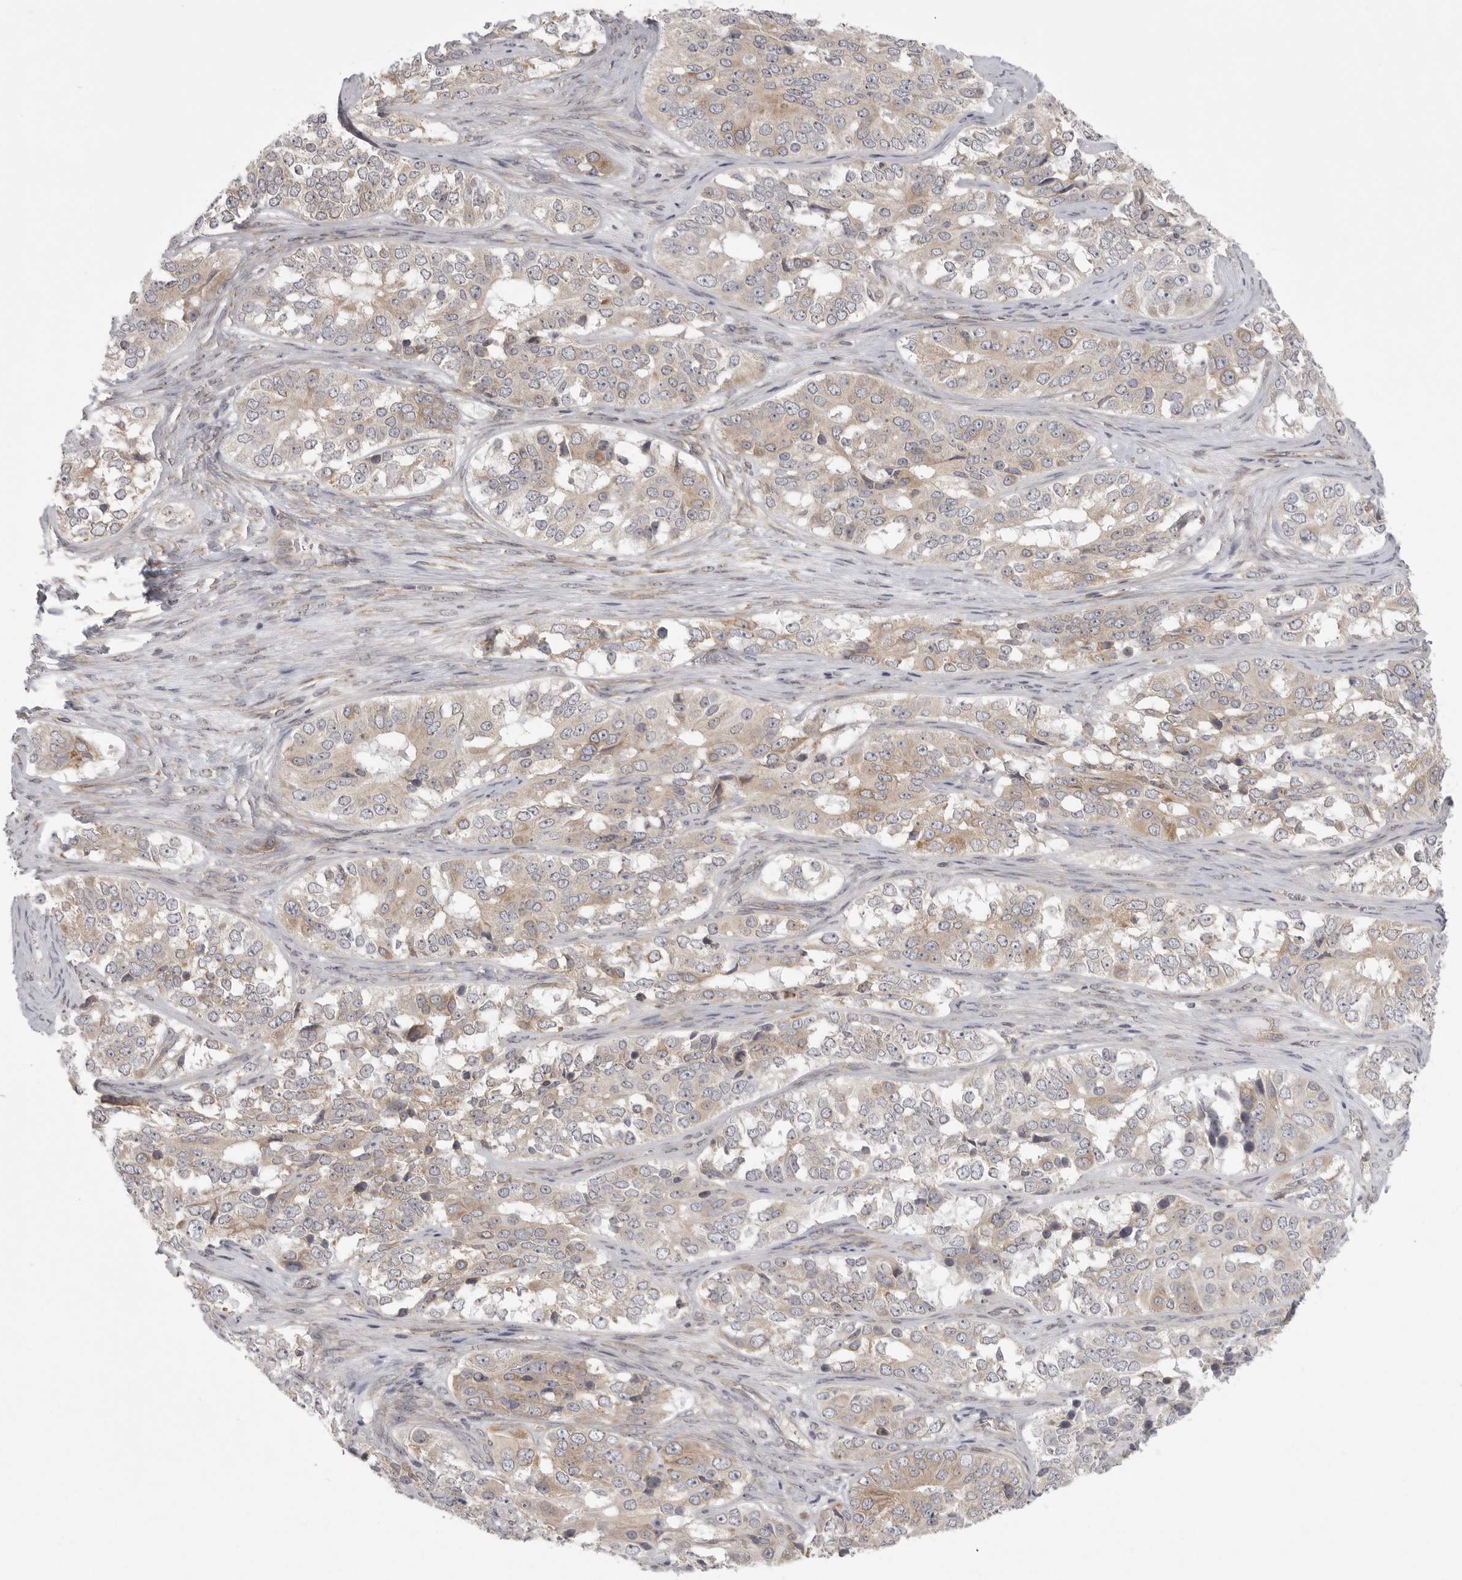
{"staining": {"intensity": "weak", "quantity": "25%-75%", "location": "cytoplasmic/membranous"}, "tissue": "ovarian cancer", "cell_type": "Tumor cells", "image_type": "cancer", "snomed": [{"axis": "morphology", "description": "Carcinoma, endometroid"}, {"axis": "topography", "description": "Ovary"}], "caption": "Immunohistochemistry (IHC) of human ovarian endometroid carcinoma exhibits low levels of weak cytoplasmic/membranous staining in about 25%-75% of tumor cells. The protein is shown in brown color, while the nuclei are stained blue.", "gene": "CERS2", "patient": {"sex": "female", "age": 51}}